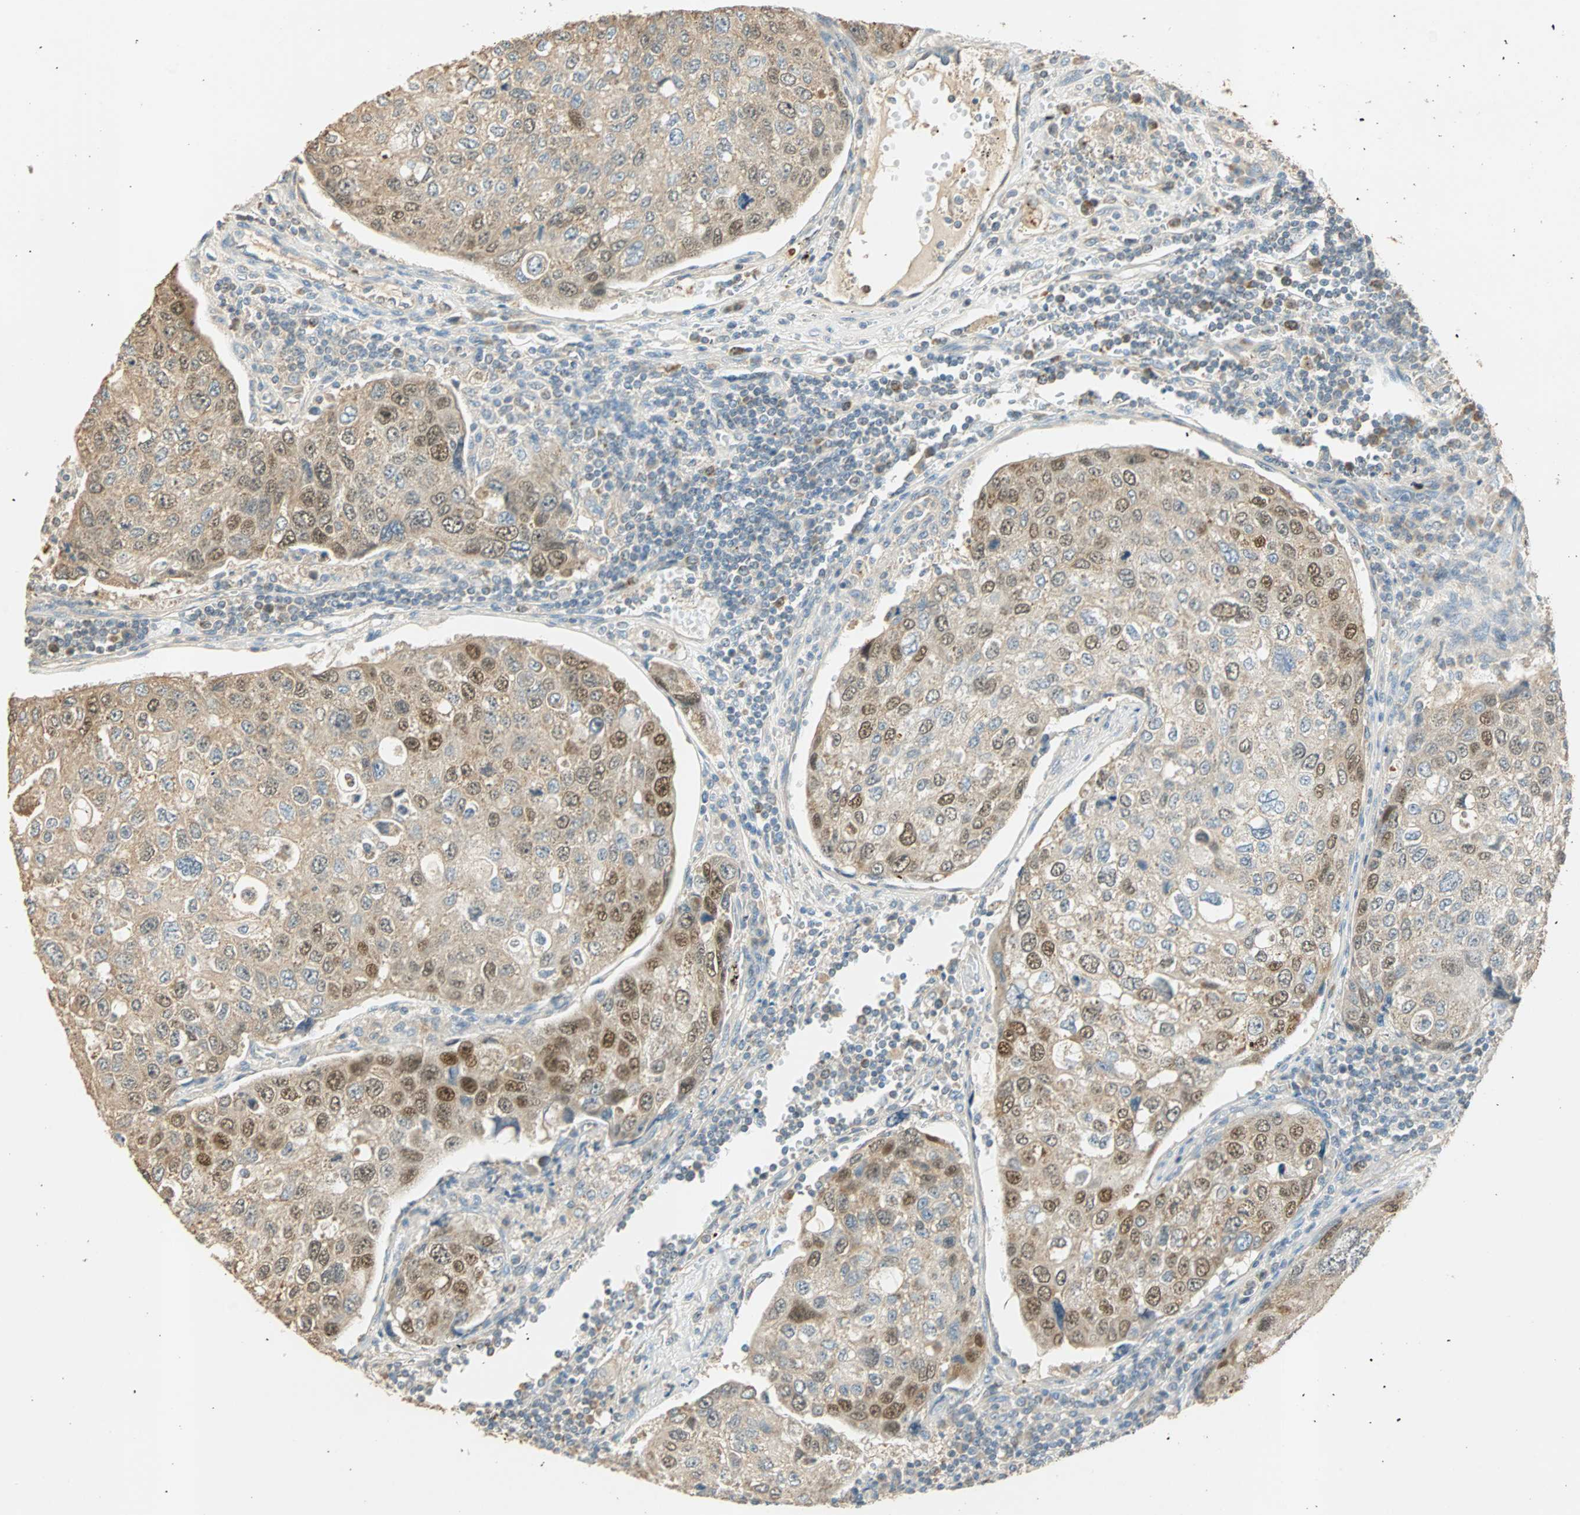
{"staining": {"intensity": "moderate", "quantity": "25%-75%", "location": "cytoplasmic/membranous,nuclear"}, "tissue": "urothelial cancer", "cell_type": "Tumor cells", "image_type": "cancer", "snomed": [{"axis": "morphology", "description": "Urothelial carcinoma, High grade"}, {"axis": "topography", "description": "Lymph node"}, {"axis": "topography", "description": "Urinary bladder"}], "caption": "Tumor cells display moderate cytoplasmic/membranous and nuclear staining in approximately 25%-75% of cells in high-grade urothelial carcinoma. (DAB (3,3'-diaminobenzidine) IHC, brown staining for protein, blue staining for nuclei).", "gene": "RAD18", "patient": {"sex": "male", "age": 51}}